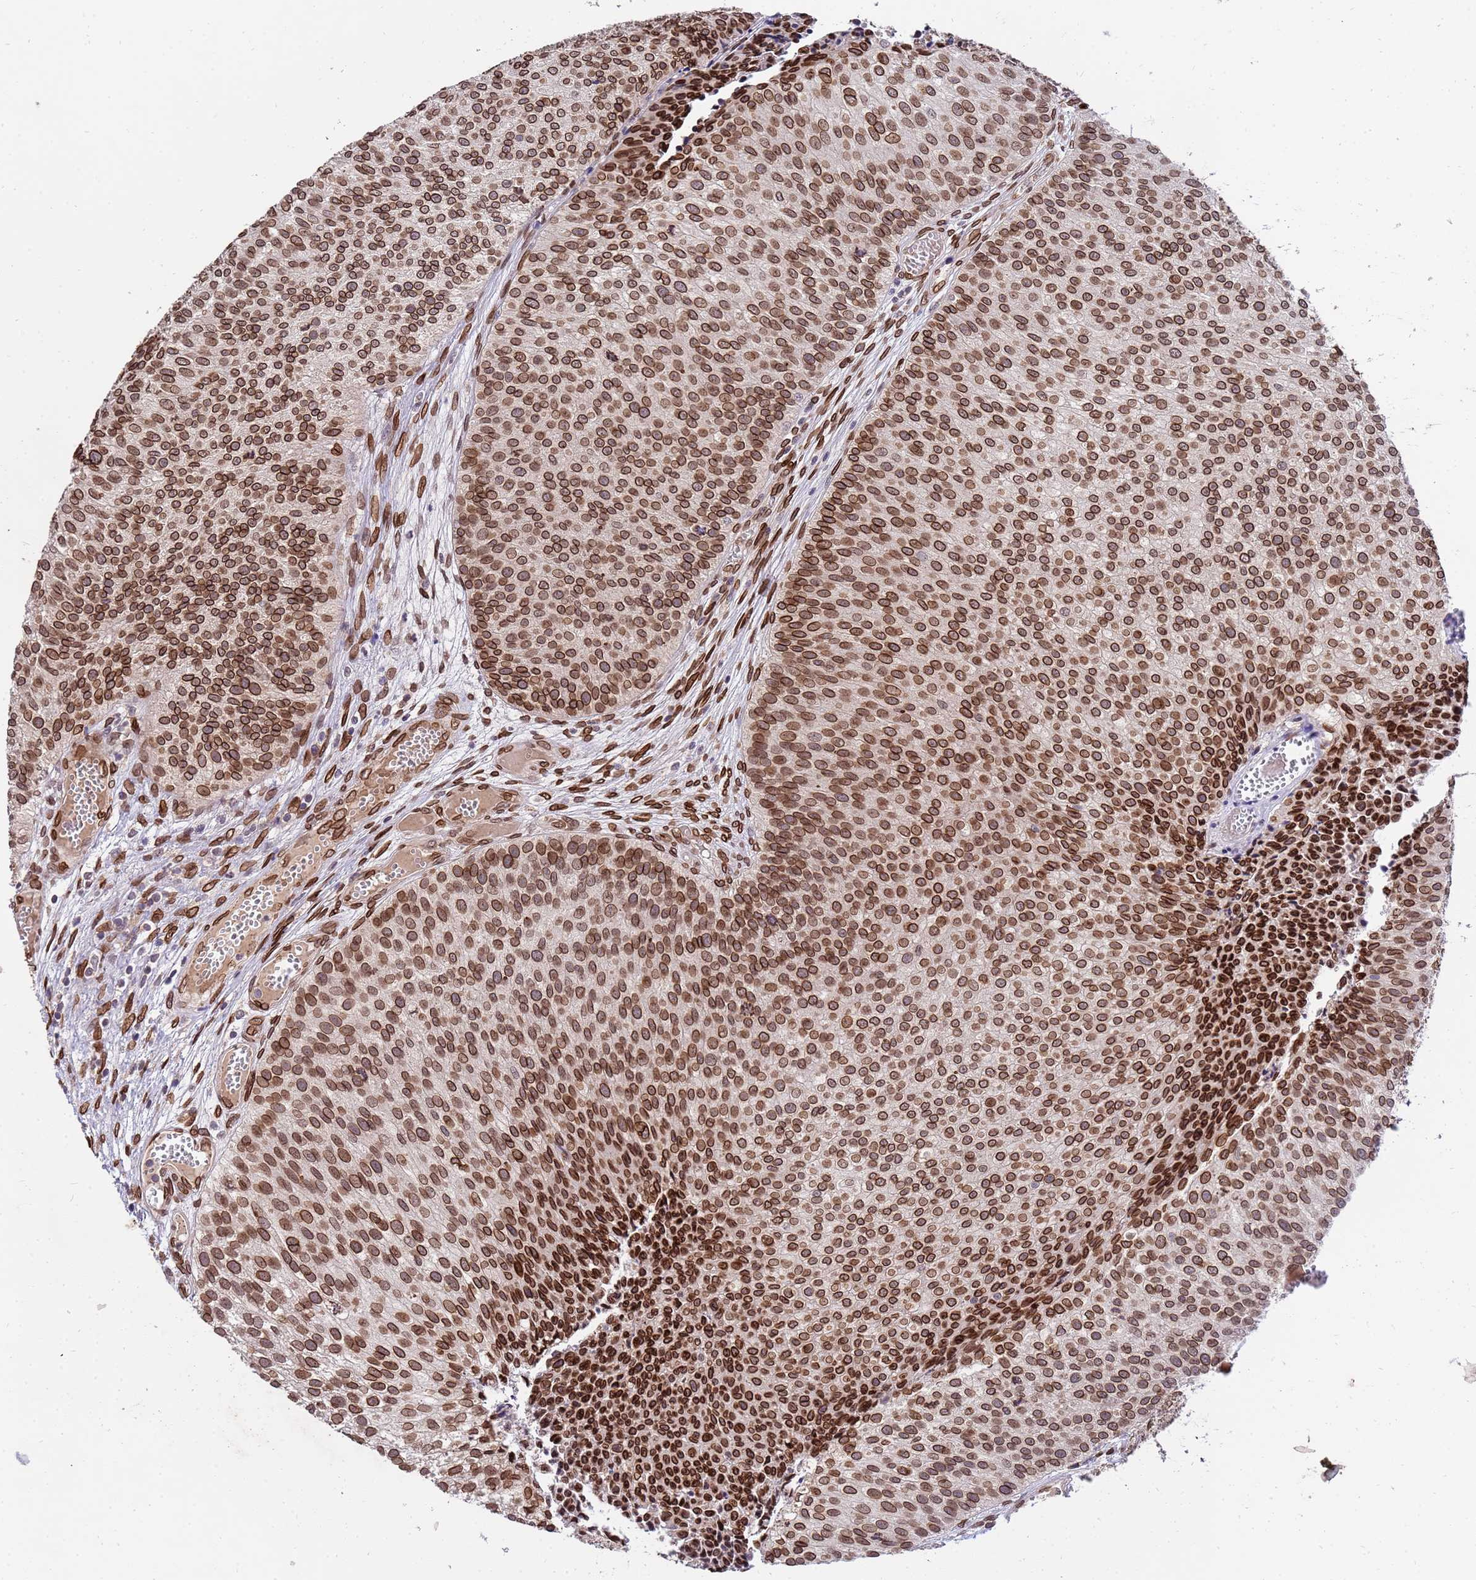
{"staining": {"intensity": "strong", "quantity": ">75%", "location": "cytoplasmic/membranous,nuclear"}, "tissue": "urothelial cancer", "cell_type": "Tumor cells", "image_type": "cancer", "snomed": [{"axis": "morphology", "description": "Urothelial carcinoma, Low grade"}, {"axis": "topography", "description": "Urinary bladder"}], "caption": "This micrograph reveals immunohistochemistry (IHC) staining of human urothelial cancer, with high strong cytoplasmic/membranous and nuclear positivity in about >75% of tumor cells.", "gene": "GPR135", "patient": {"sex": "male", "age": 84}}